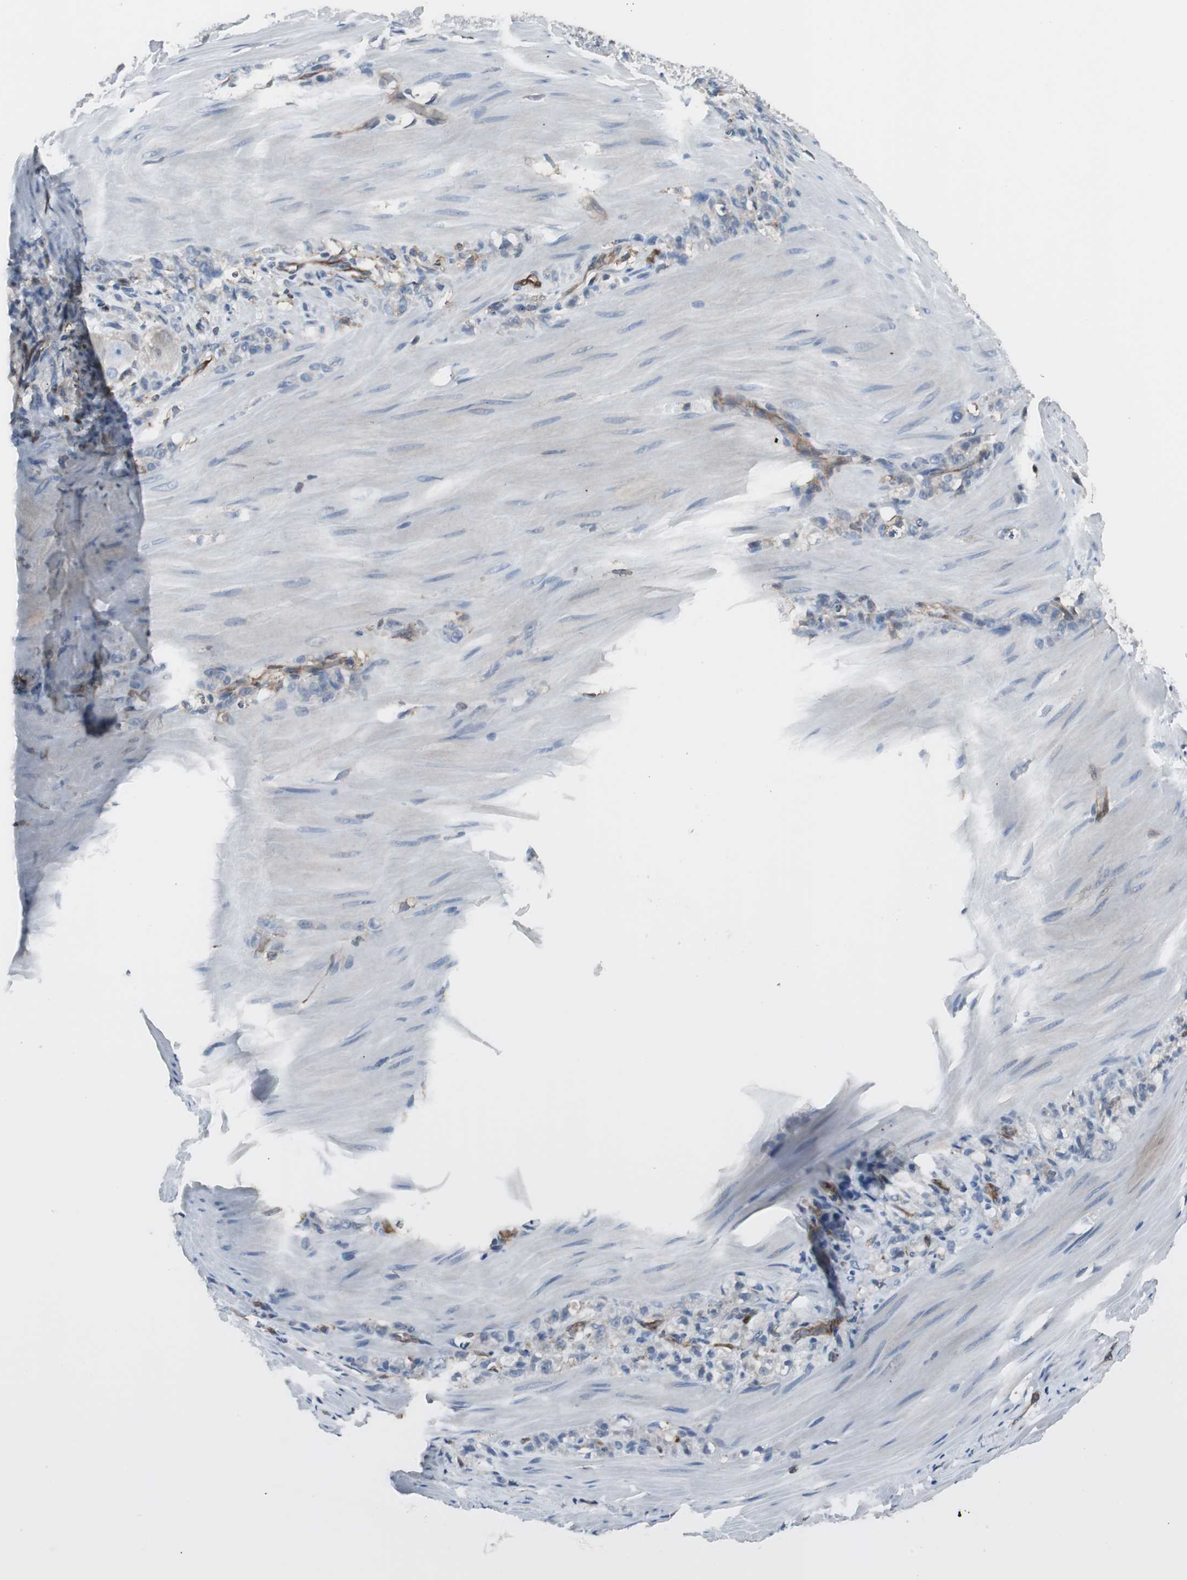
{"staining": {"intensity": "negative", "quantity": "none", "location": "none"}, "tissue": "stomach cancer", "cell_type": "Tumor cells", "image_type": "cancer", "snomed": [{"axis": "morphology", "description": "Adenocarcinoma, NOS"}, {"axis": "topography", "description": "Stomach"}], "caption": "DAB (3,3'-diaminobenzidine) immunohistochemical staining of stomach cancer (adenocarcinoma) shows no significant staining in tumor cells. Nuclei are stained in blue.", "gene": "SWAP70", "patient": {"sex": "male", "age": 82}}